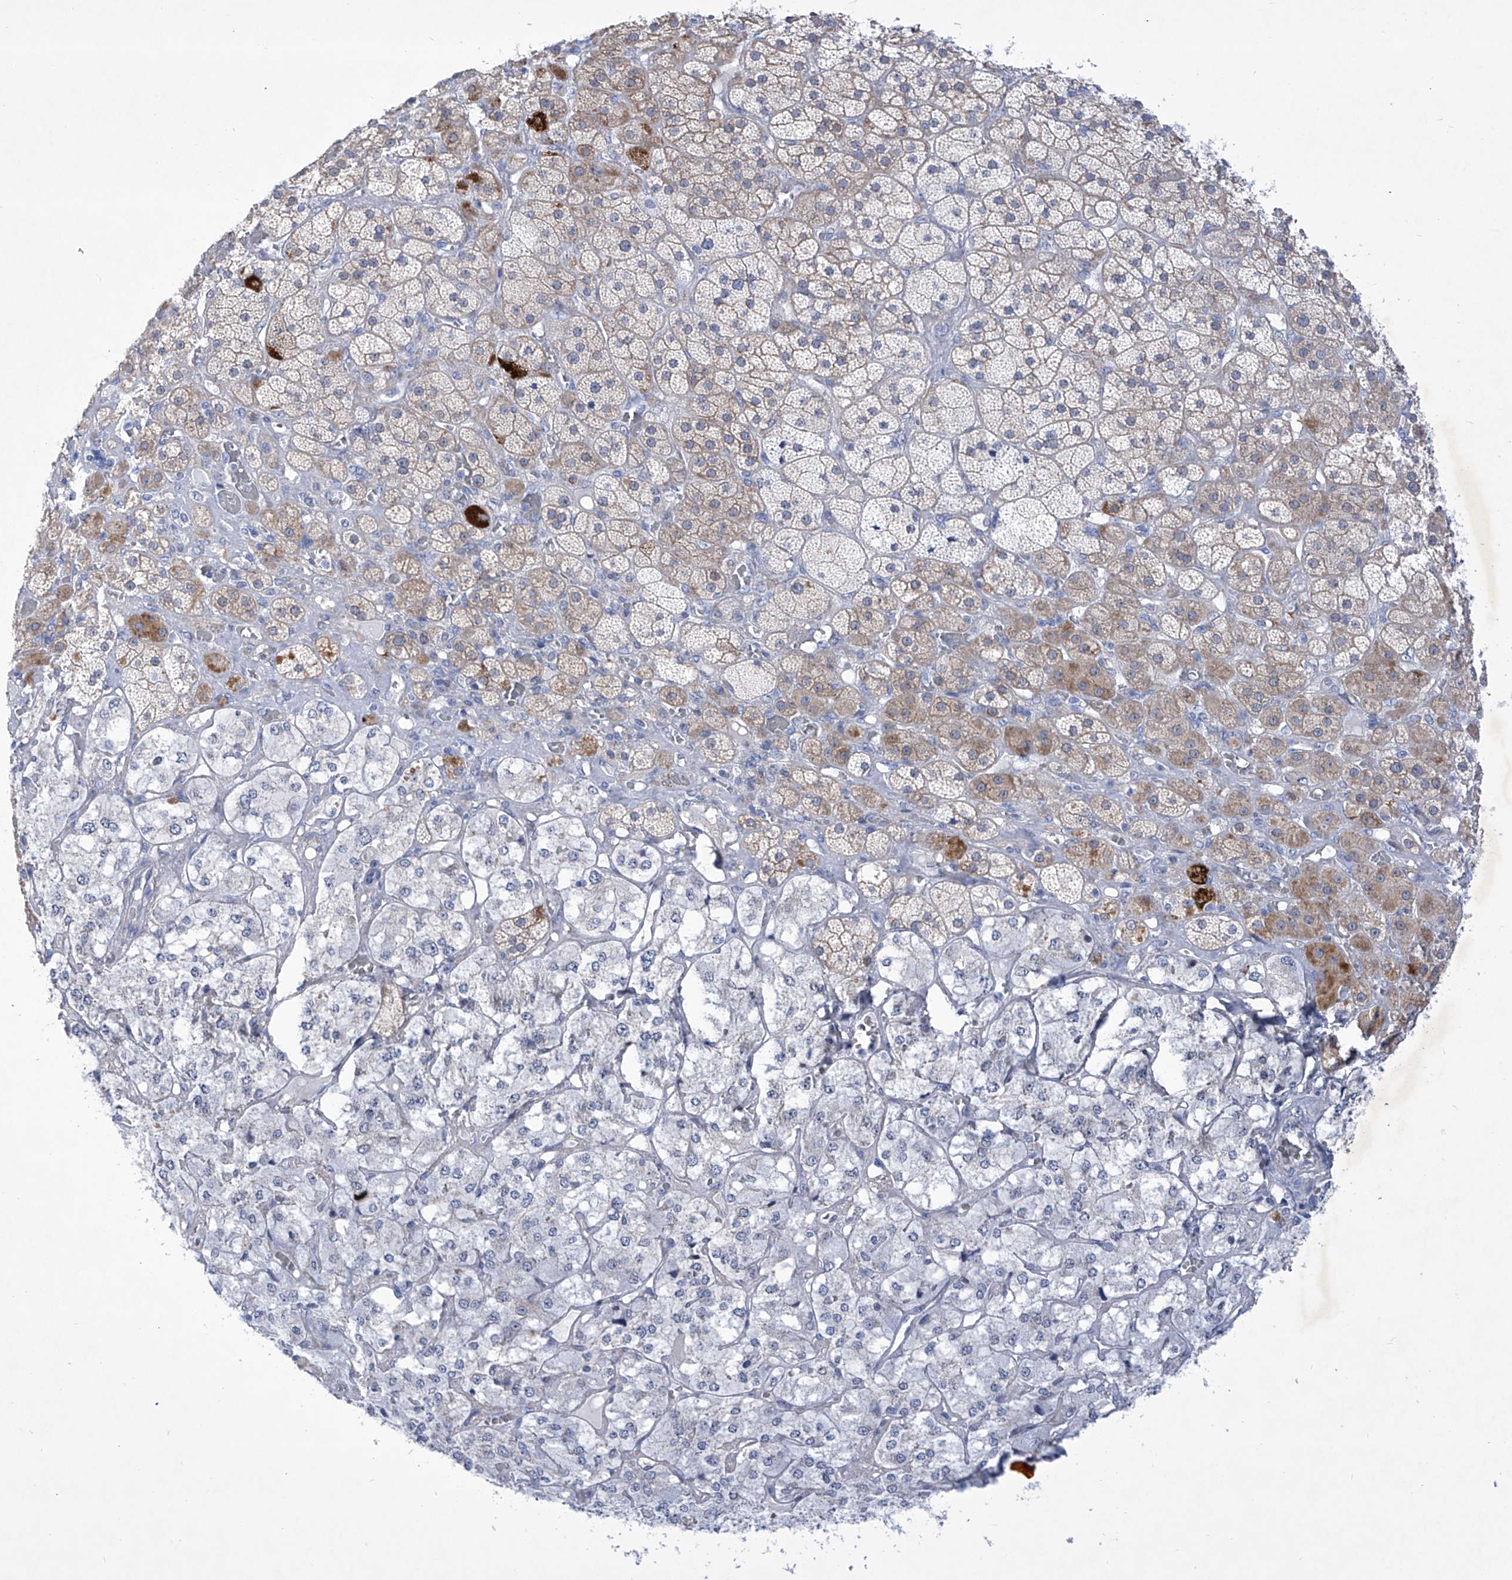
{"staining": {"intensity": "moderate", "quantity": "<25%", "location": "cytoplasmic/membranous"}, "tissue": "adrenal gland", "cell_type": "Glandular cells", "image_type": "normal", "snomed": [{"axis": "morphology", "description": "Normal tissue, NOS"}, {"axis": "topography", "description": "Adrenal gland"}], "caption": "Brown immunohistochemical staining in normal adrenal gland shows moderate cytoplasmic/membranous positivity in about <25% of glandular cells.", "gene": "C1orf87", "patient": {"sex": "male", "age": 57}}